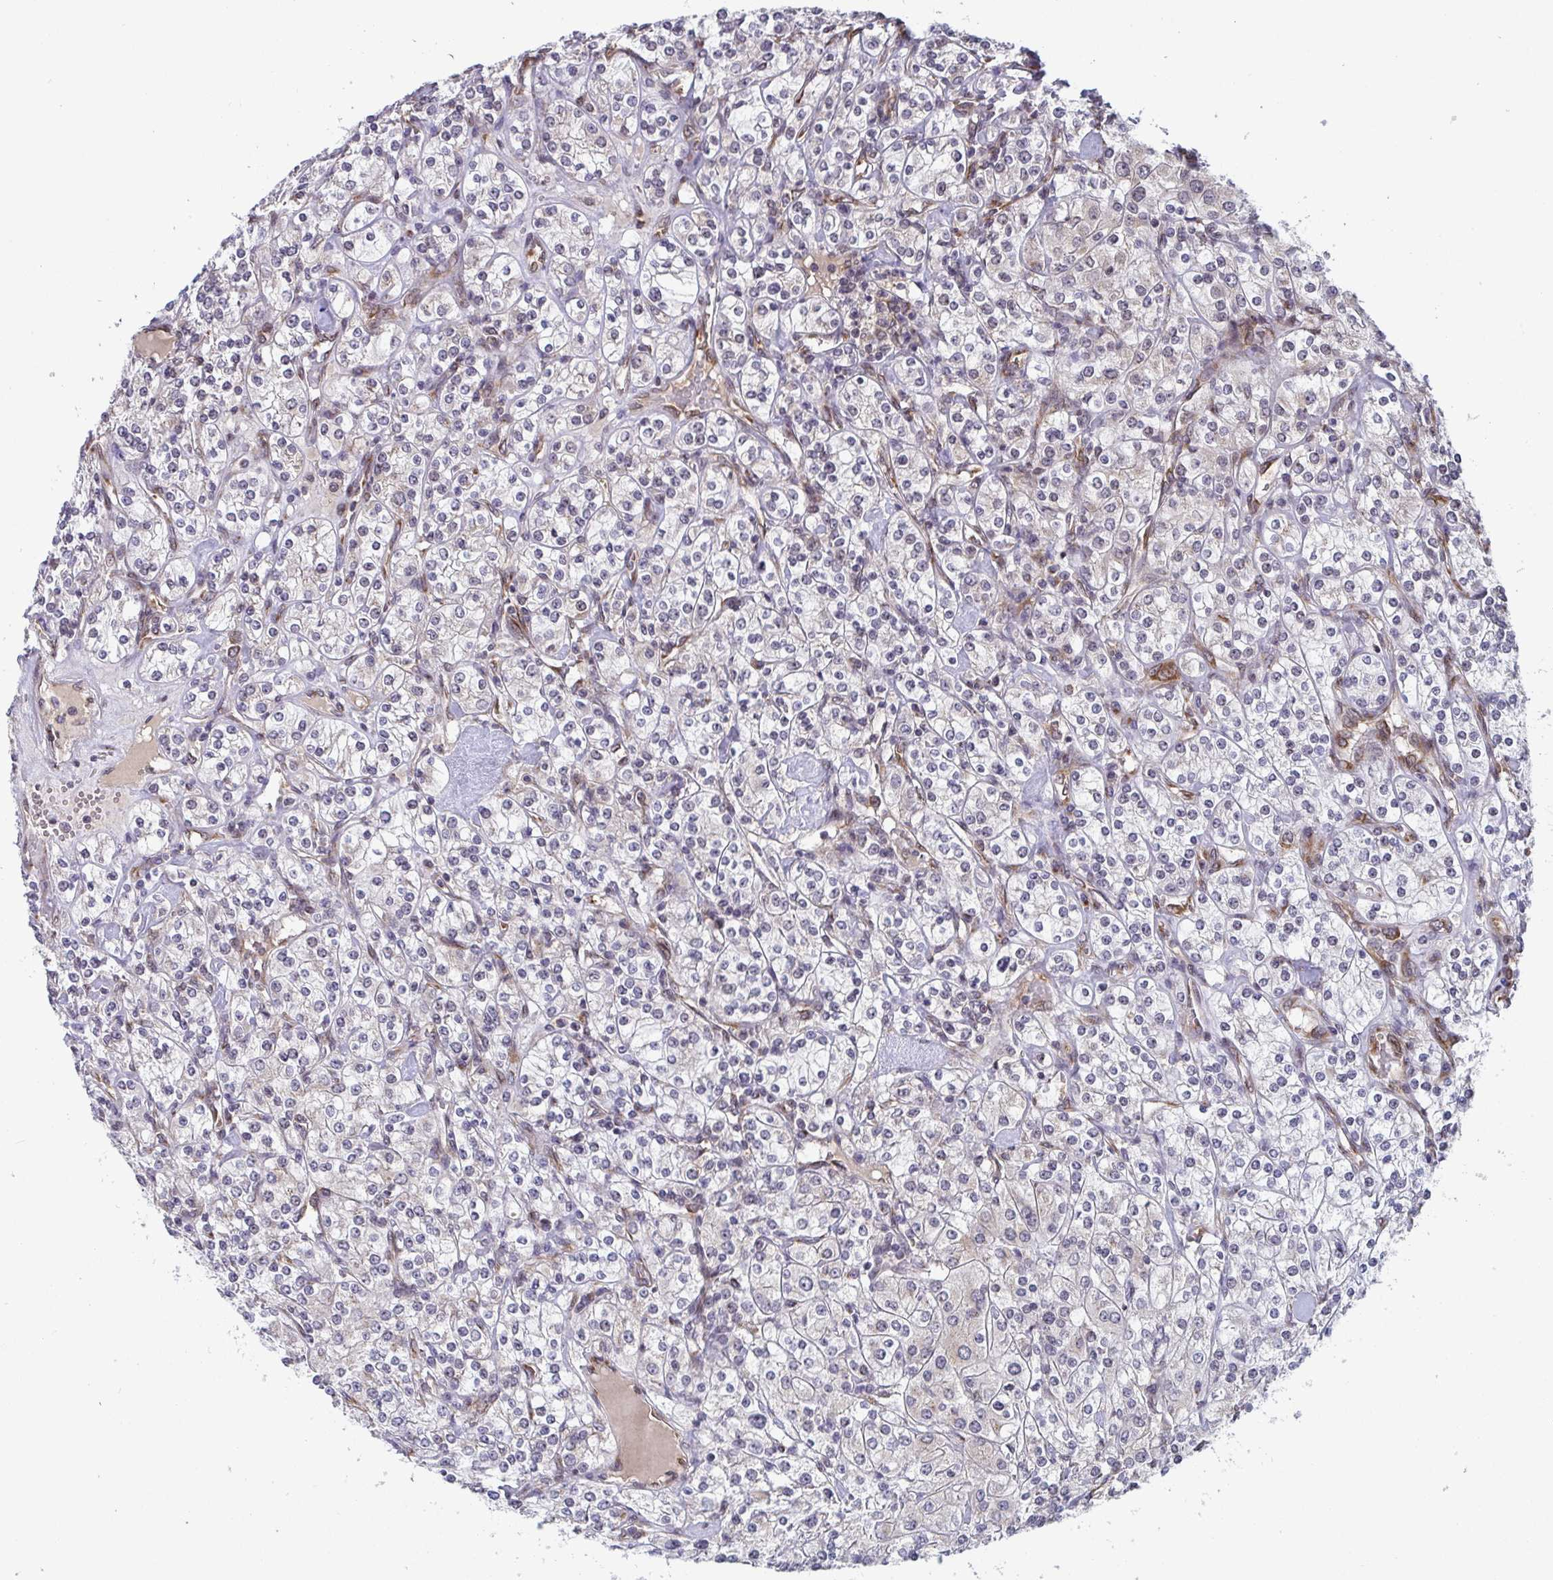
{"staining": {"intensity": "weak", "quantity": "<25%", "location": "cytoplasmic/membranous"}, "tissue": "renal cancer", "cell_type": "Tumor cells", "image_type": "cancer", "snomed": [{"axis": "morphology", "description": "Adenocarcinoma, NOS"}, {"axis": "topography", "description": "Kidney"}], "caption": "High magnification brightfield microscopy of renal adenocarcinoma stained with DAB (brown) and counterstained with hematoxylin (blue): tumor cells show no significant expression.", "gene": "ATP5MJ", "patient": {"sex": "male", "age": 77}}